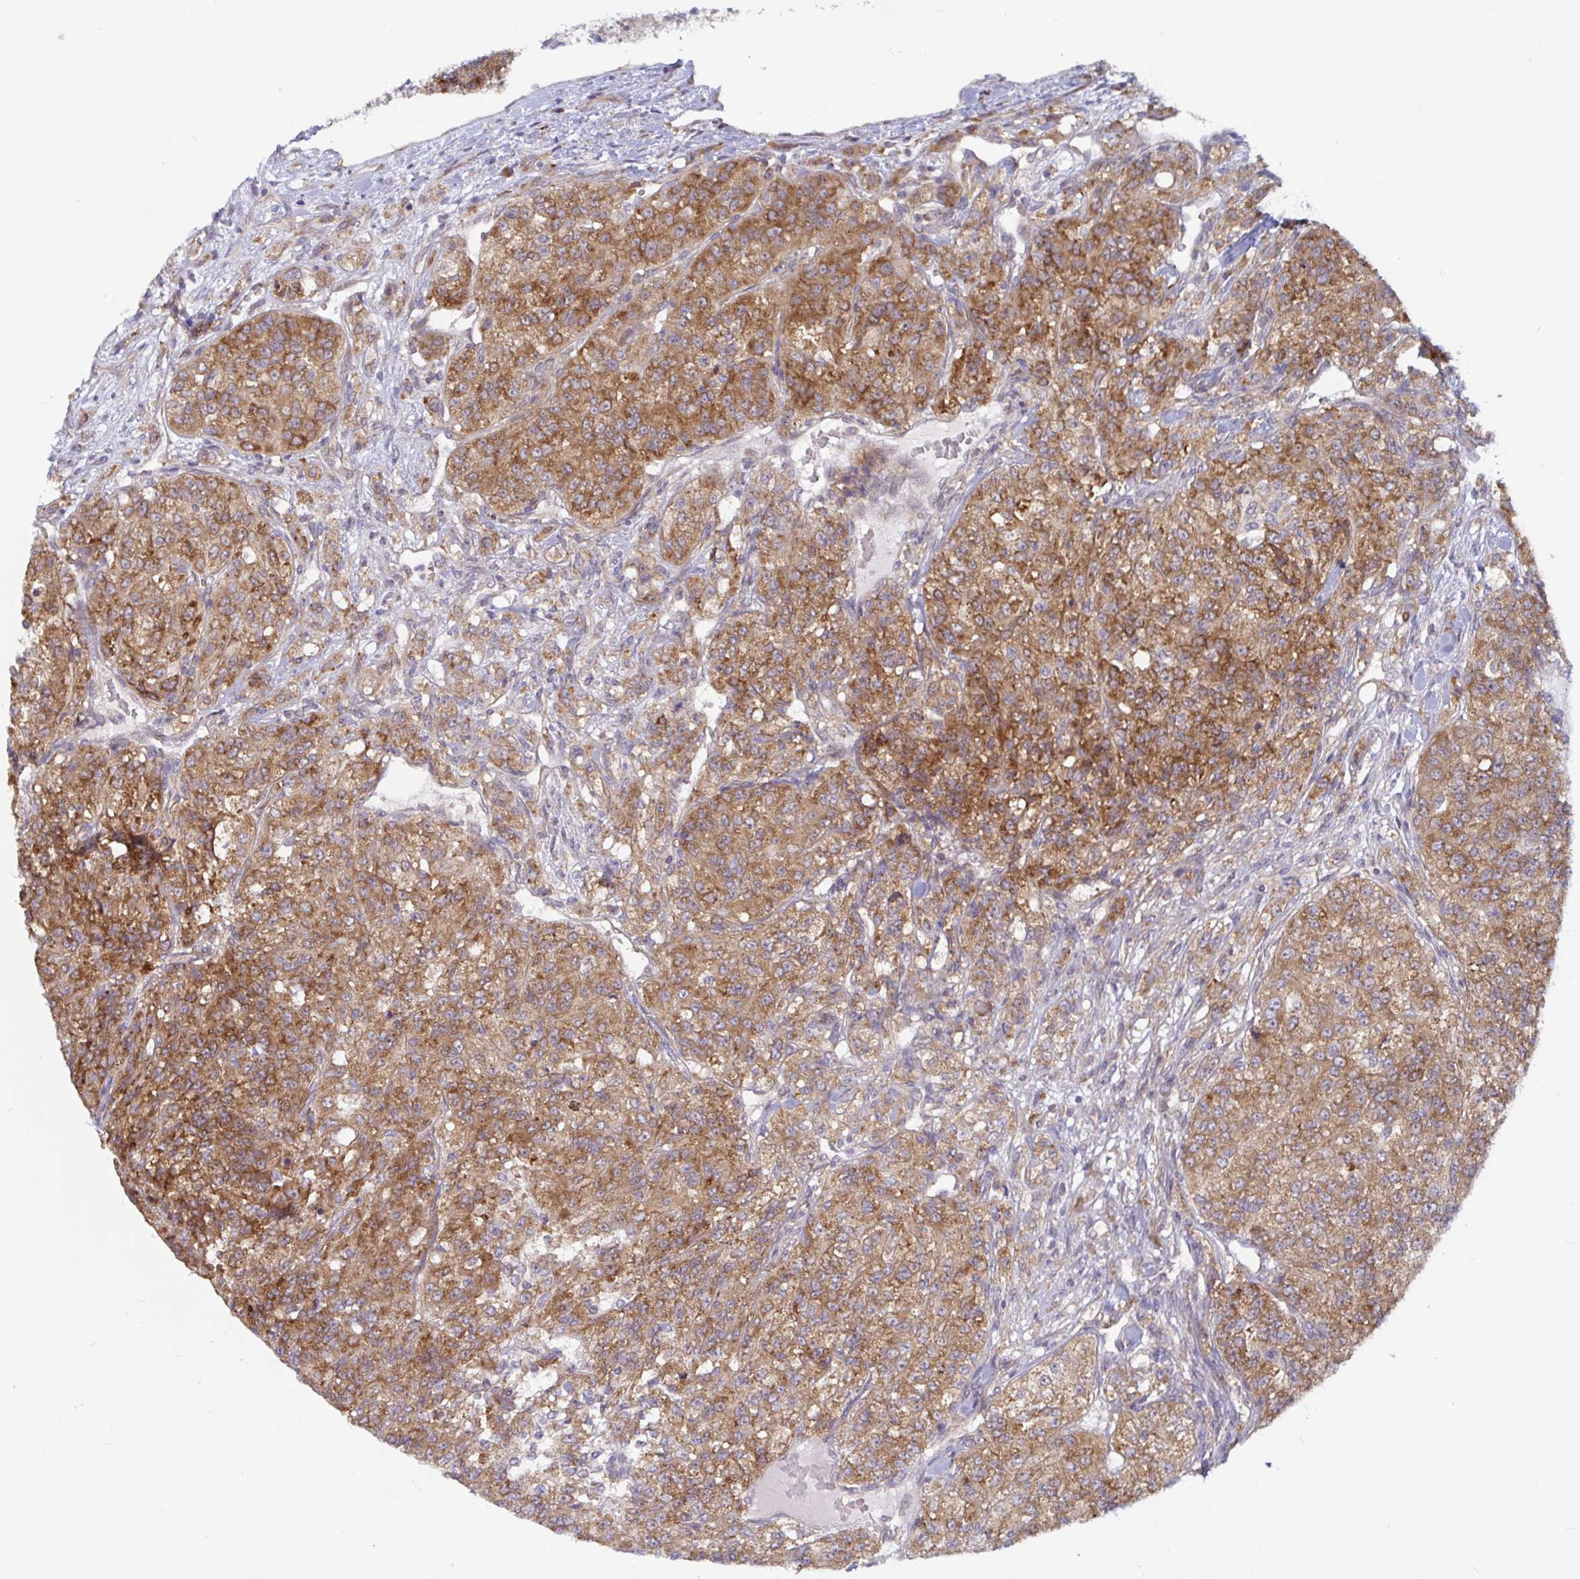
{"staining": {"intensity": "moderate", "quantity": ">75%", "location": "cytoplasmic/membranous"}, "tissue": "renal cancer", "cell_type": "Tumor cells", "image_type": "cancer", "snomed": [{"axis": "morphology", "description": "Adenocarcinoma, NOS"}, {"axis": "topography", "description": "Kidney"}], "caption": "There is medium levels of moderate cytoplasmic/membranous positivity in tumor cells of renal adenocarcinoma, as demonstrated by immunohistochemical staining (brown color).", "gene": "LARP1", "patient": {"sex": "female", "age": 63}}